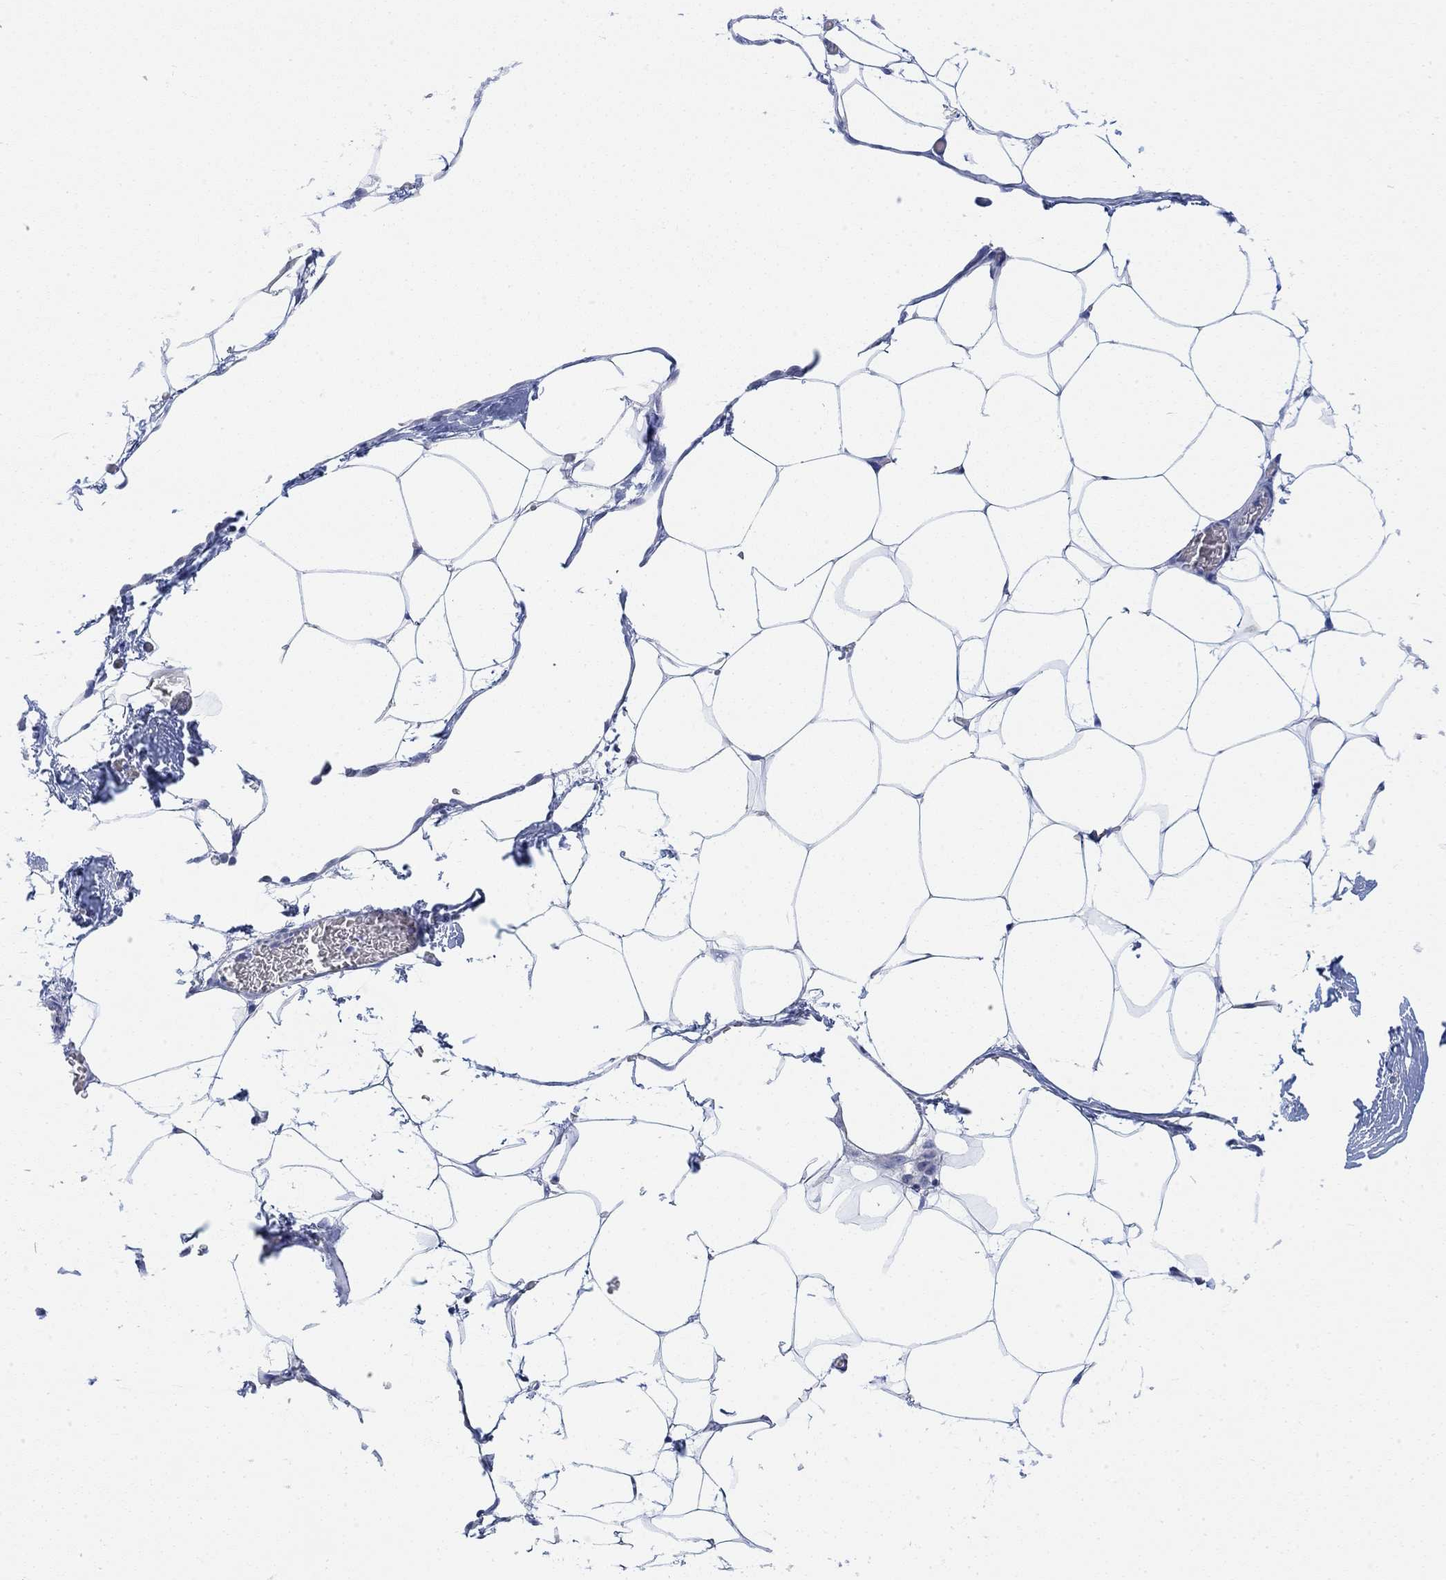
{"staining": {"intensity": "negative", "quantity": "none", "location": "none"}, "tissue": "adipose tissue", "cell_type": "Adipocytes", "image_type": "normal", "snomed": [{"axis": "morphology", "description": "Normal tissue, NOS"}, {"axis": "topography", "description": "Adipose tissue"}], "caption": "This micrograph is of unremarkable adipose tissue stained with immunohistochemistry (IHC) to label a protein in brown with the nuclei are counter-stained blue. There is no staining in adipocytes.", "gene": "TLDC2", "patient": {"sex": "male", "age": 57}}